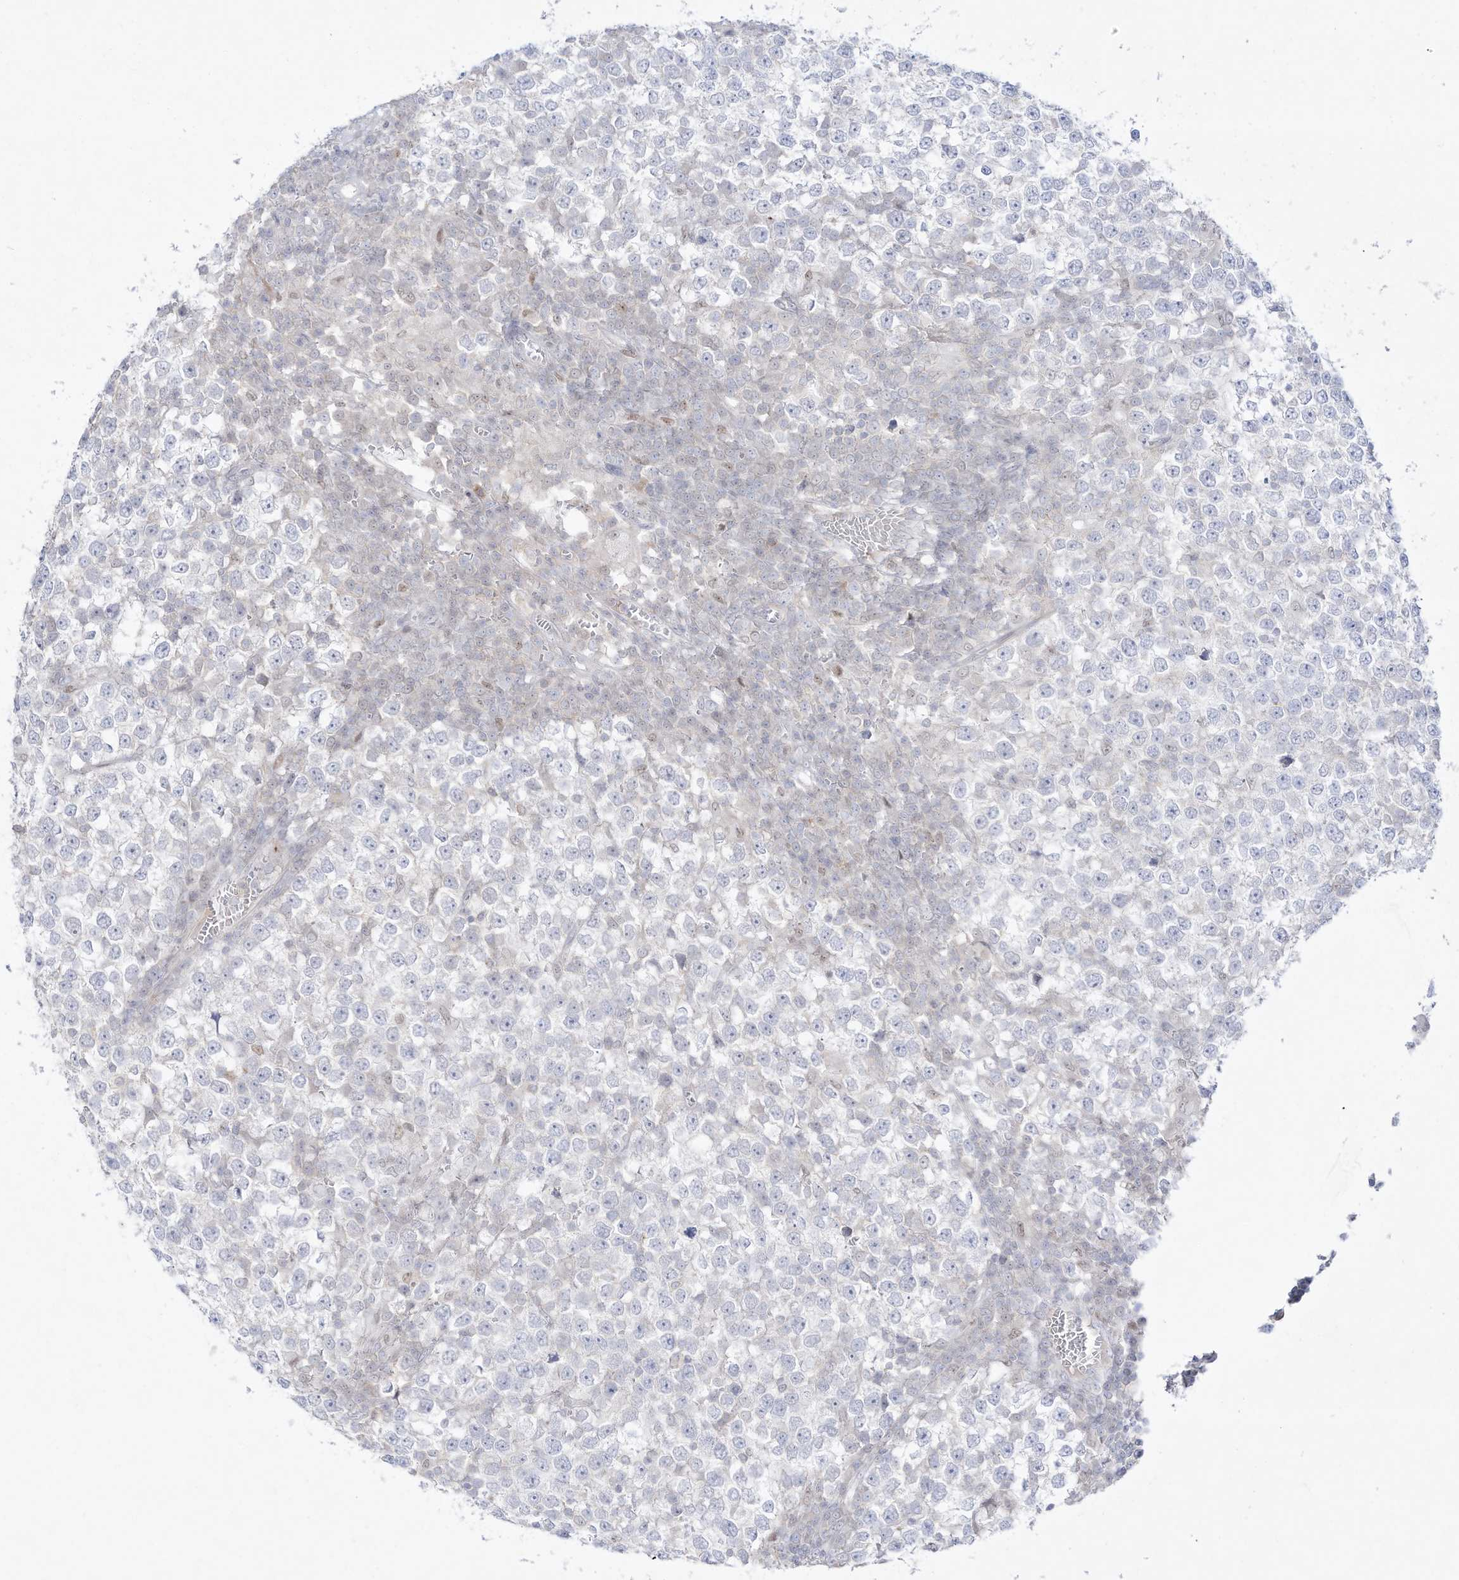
{"staining": {"intensity": "negative", "quantity": "none", "location": "none"}, "tissue": "testis cancer", "cell_type": "Tumor cells", "image_type": "cancer", "snomed": [{"axis": "morphology", "description": "Seminoma, NOS"}, {"axis": "topography", "description": "Testis"}], "caption": "Tumor cells are negative for protein expression in human seminoma (testis).", "gene": "DMKN", "patient": {"sex": "male", "age": 65}}